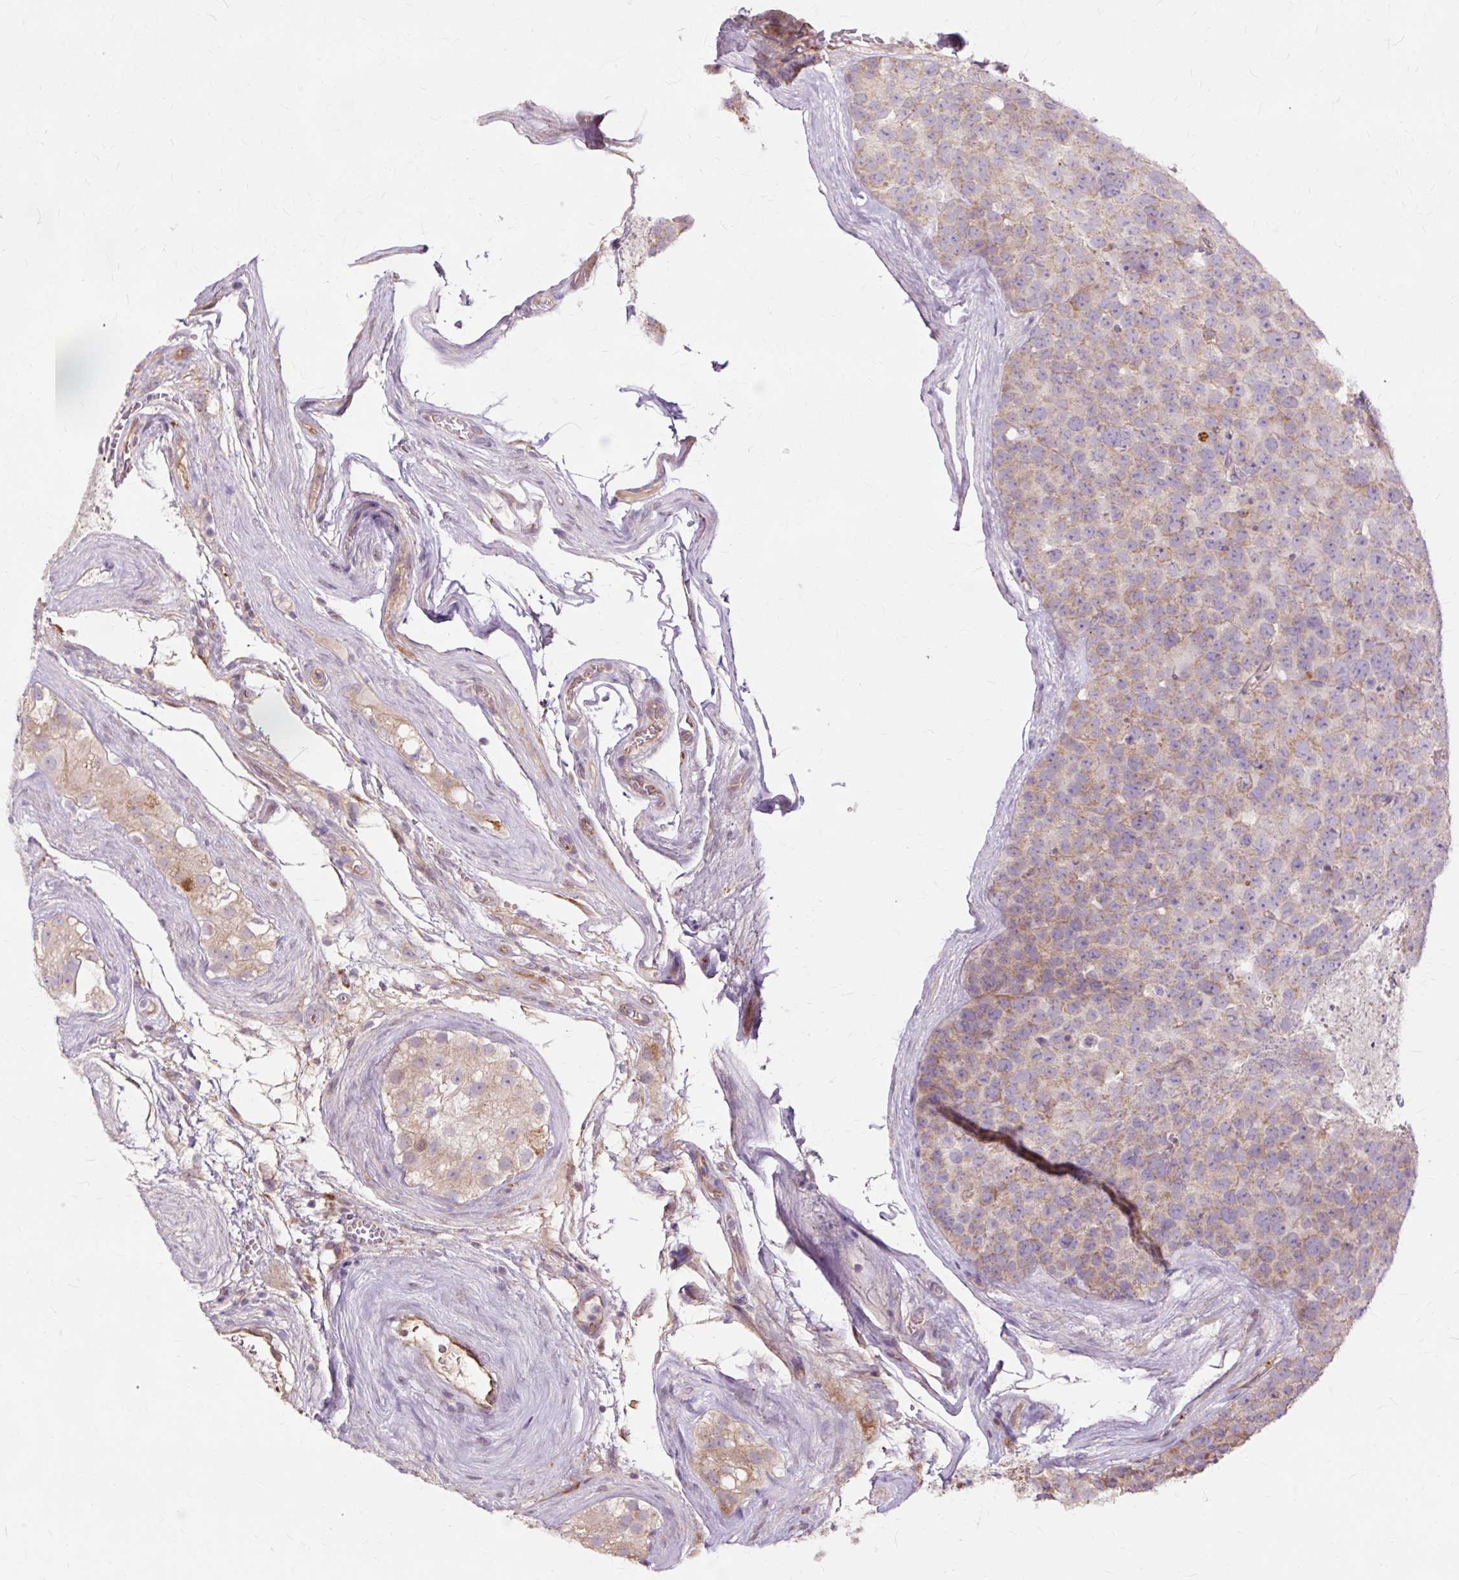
{"staining": {"intensity": "weak", "quantity": "25%-75%", "location": "cytoplasmic/membranous"}, "tissue": "testis cancer", "cell_type": "Tumor cells", "image_type": "cancer", "snomed": [{"axis": "morphology", "description": "Seminoma, NOS"}, {"axis": "topography", "description": "Testis"}], "caption": "Testis seminoma tissue reveals weak cytoplasmic/membranous staining in about 25%-75% of tumor cells Using DAB (brown) and hematoxylin (blue) stains, captured at high magnification using brightfield microscopy.", "gene": "PDZD2", "patient": {"sex": "male", "age": 71}}